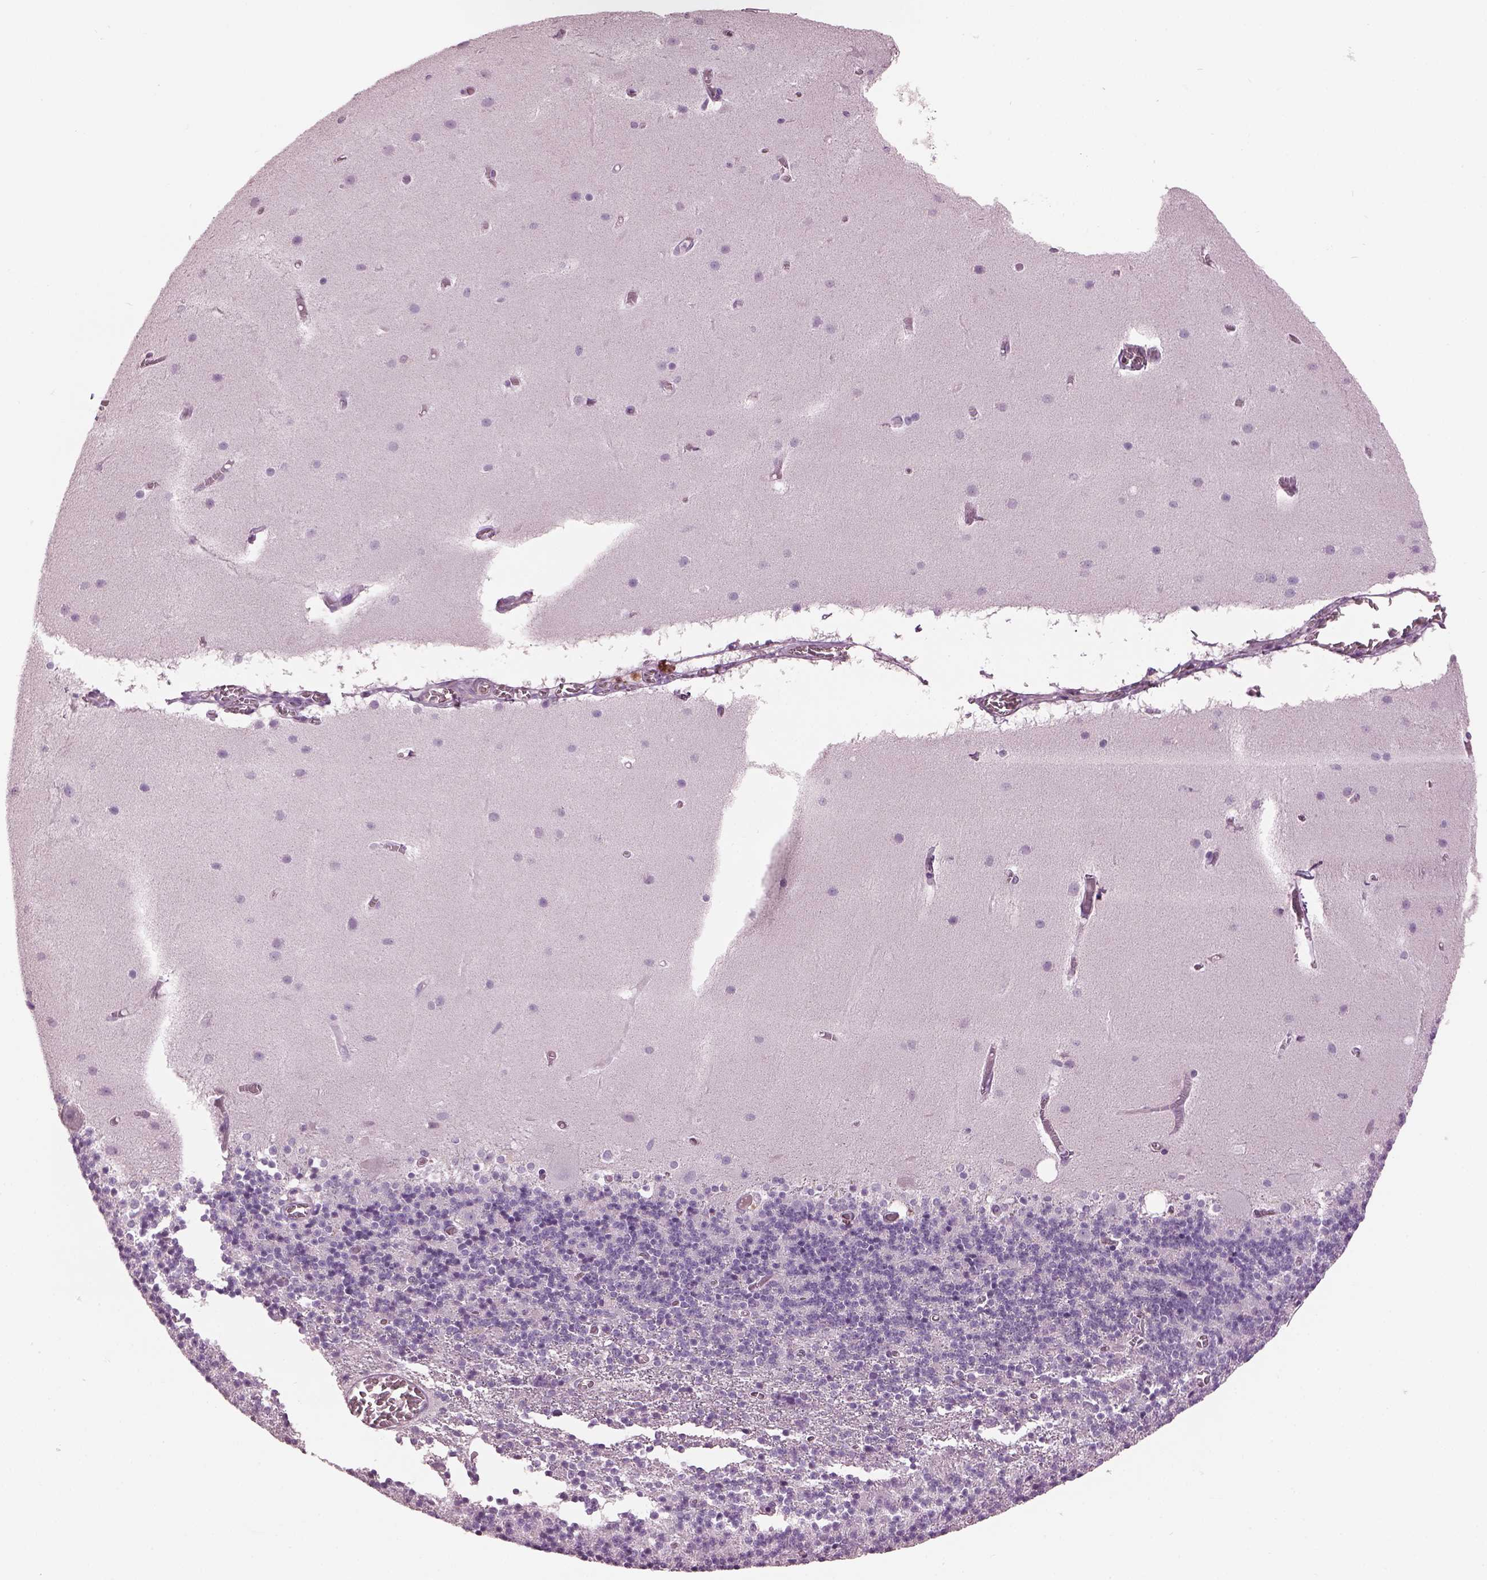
{"staining": {"intensity": "negative", "quantity": "none", "location": "none"}, "tissue": "cerebellum", "cell_type": "Cells in granular layer", "image_type": "normal", "snomed": [{"axis": "morphology", "description": "Normal tissue, NOS"}, {"axis": "topography", "description": "Cerebellum"}], "caption": "A high-resolution photomicrograph shows IHC staining of benign cerebellum, which exhibits no significant positivity in cells in granular layer. (Immunohistochemistry, brightfield microscopy, high magnification).", "gene": "PACRG", "patient": {"sex": "male", "age": 70}}